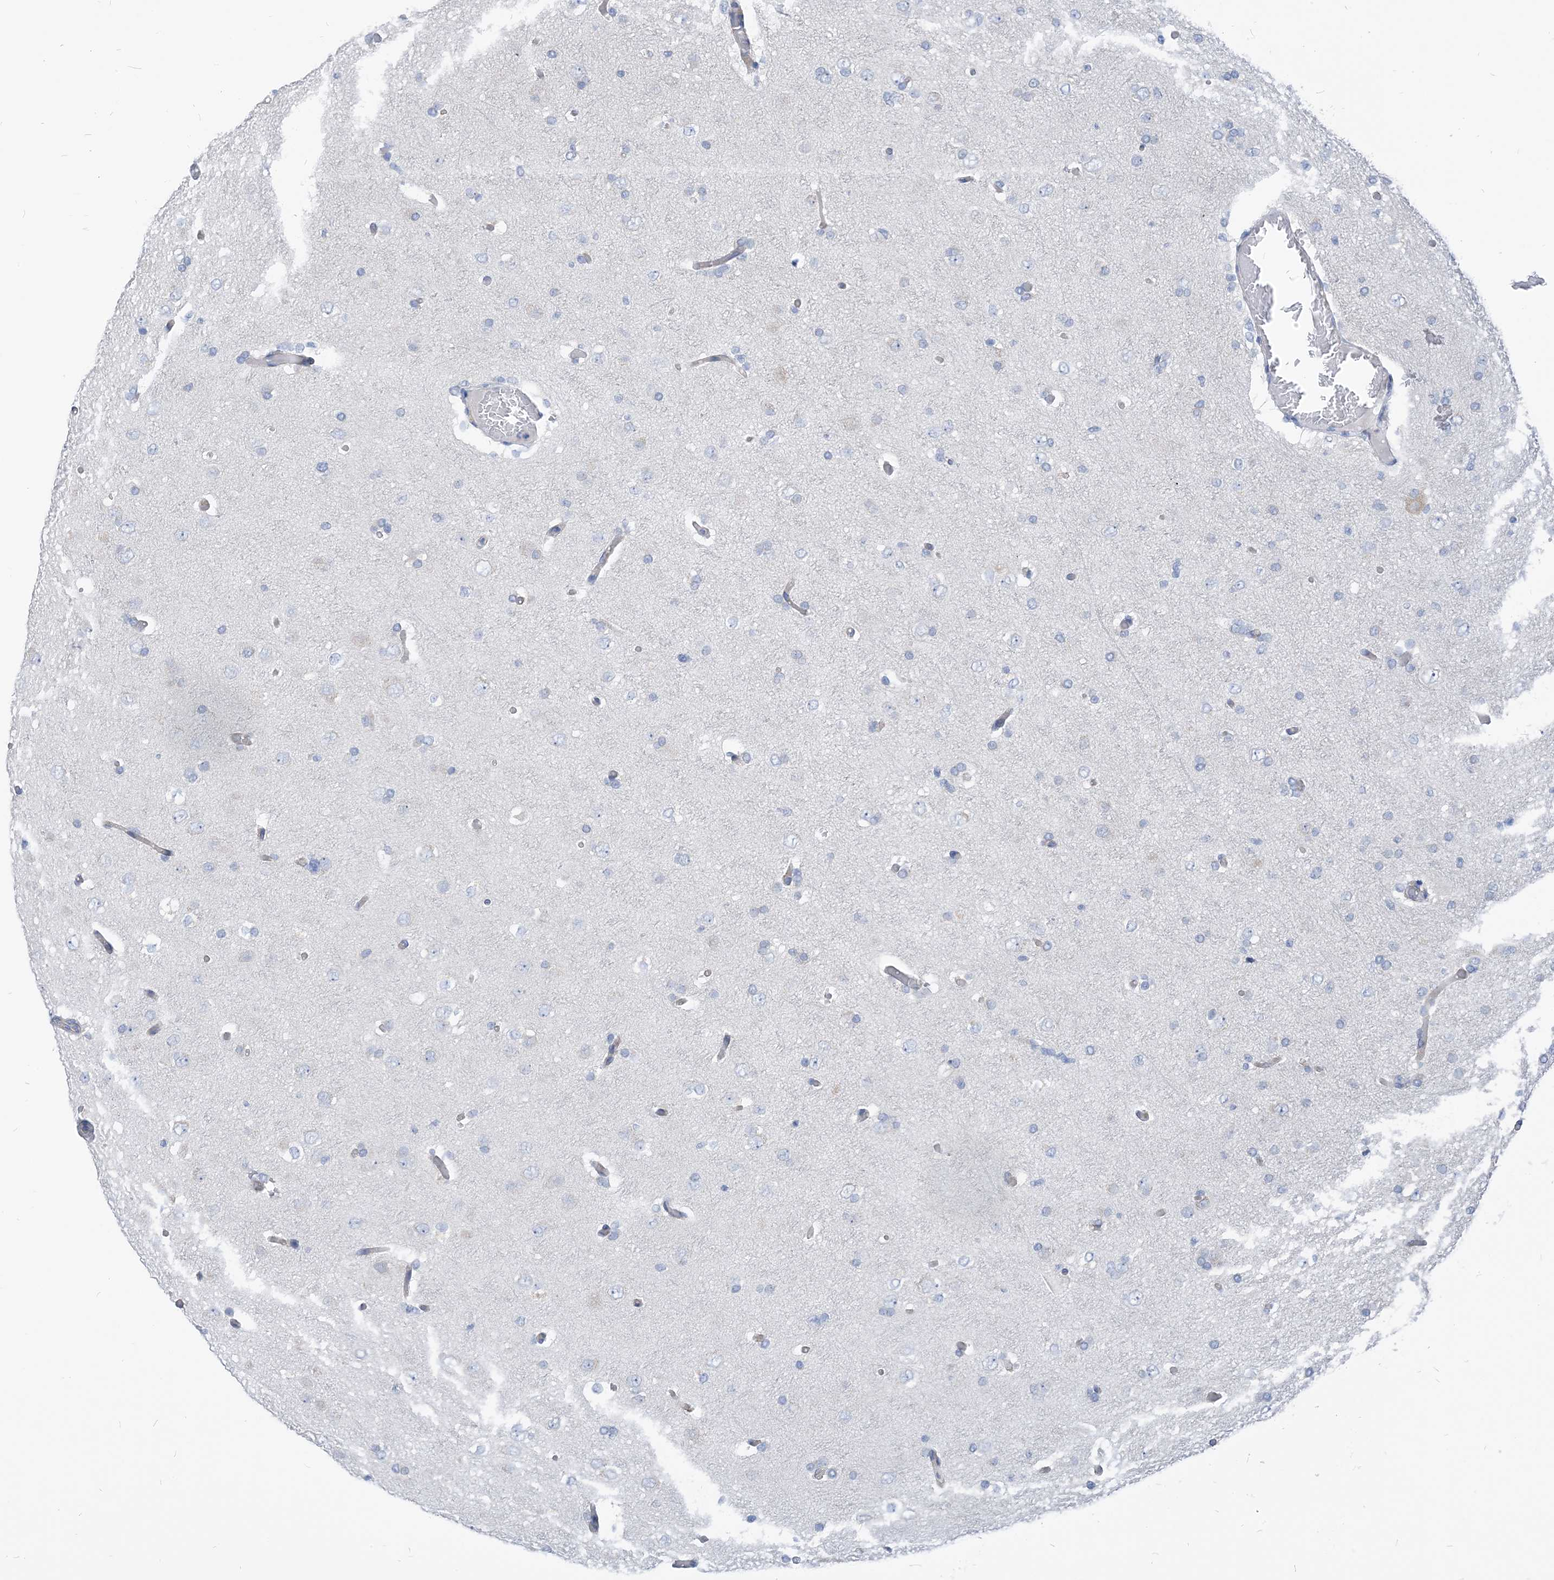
{"staining": {"intensity": "negative", "quantity": "none", "location": "none"}, "tissue": "glioma", "cell_type": "Tumor cells", "image_type": "cancer", "snomed": [{"axis": "morphology", "description": "Glioma, malignant, High grade"}, {"axis": "topography", "description": "Cerebral cortex"}], "caption": "Immunohistochemistry of high-grade glioma (malignant) reveals no staining in tumor cells. (Immunohistochemistry, brightfield microscopy, high magnification).", "gene": "PLEKHA3", "patient": {"sex": "female", "age": 36}}